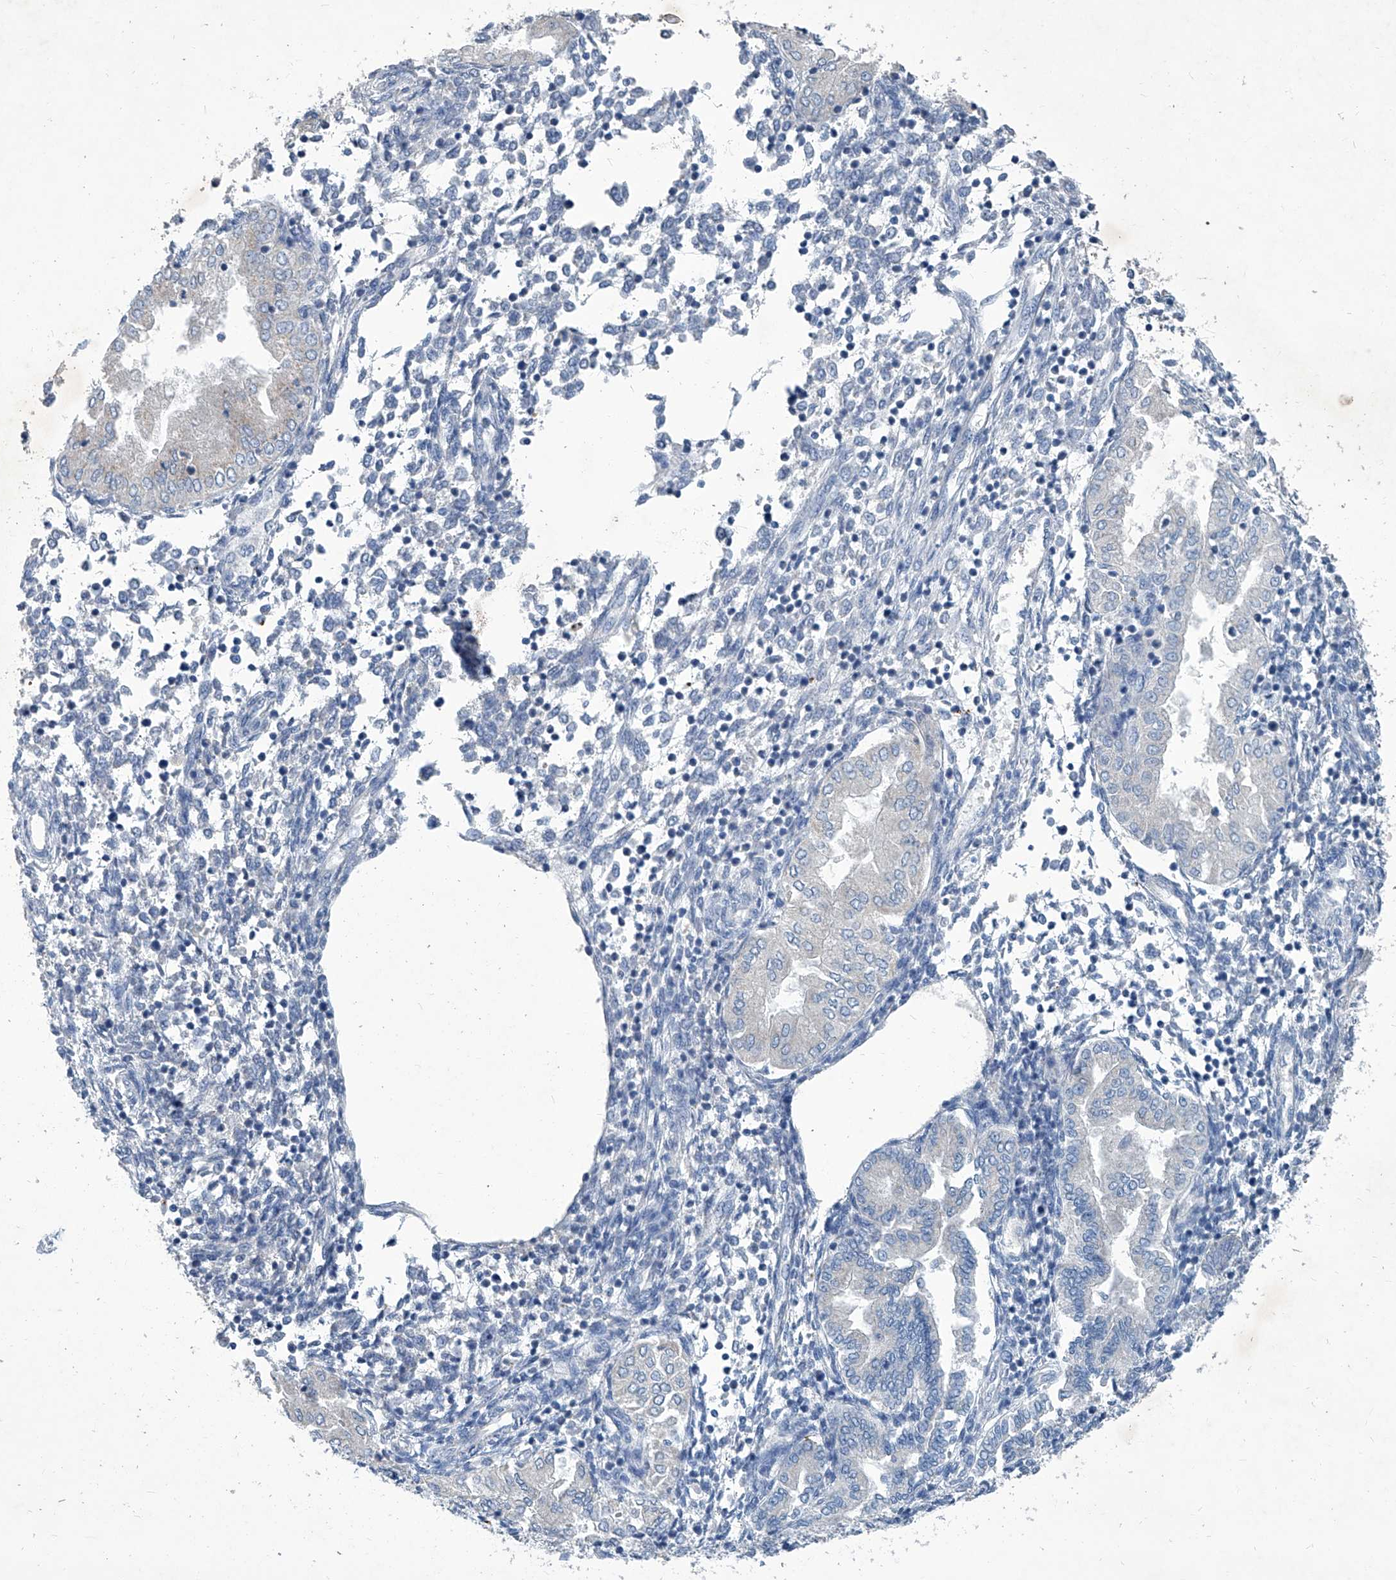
{"staining": {"intensity": "negative", "quantity": "none", "location": "none"}, "tissue": "endometrium", "cell_type": "Cells in endometrial stroma", "image_type": "normal", "snomed": [{"axis": "morphology", "description": "Normal tissue, NOS"}, {"axis": "topography", "description": "Endometrium"}], "caption": "This is a histopathology image of immunohistochemistry staining of normal endometrium, which shows no staining in cells in endometrial stroma.", "gene": "MTARC1", "patient": {"sex": "female", "age": 53}}